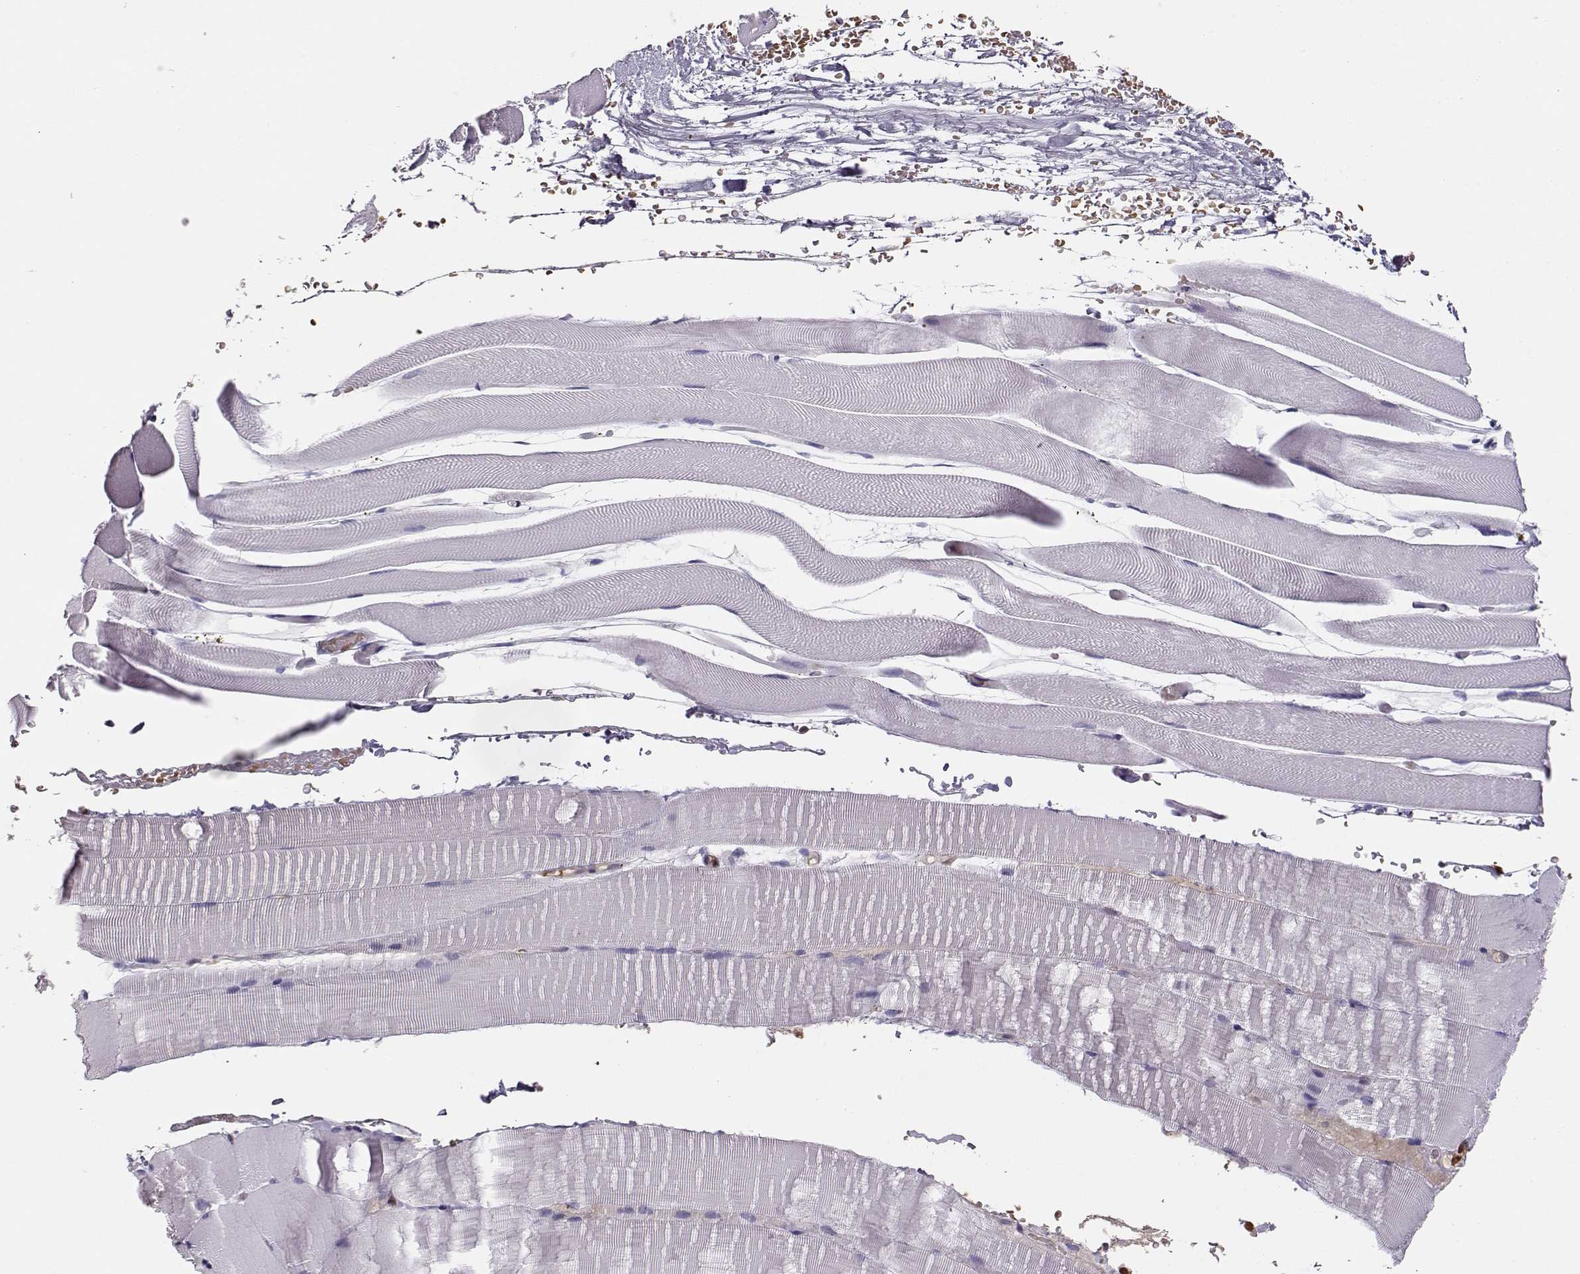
{"staining": {"intensity": "negative", "quantity": "none", "location": "none"}, "tissue": "skeletal muscle", "cell_type": "Myocytes", "image_type": "normal", "snomed": [{"axis": "morphology", "description": "Normal tissue, NOS"}, {"axis": "topography", "description": "Skeletal muscle"}], "caption": "Immunohistochemical staining of unremarkable human skeletal muscle exhibits no significant expression in myocytes.", "gene": "PNP", "patient": {"sex": "female", "age": 37}}